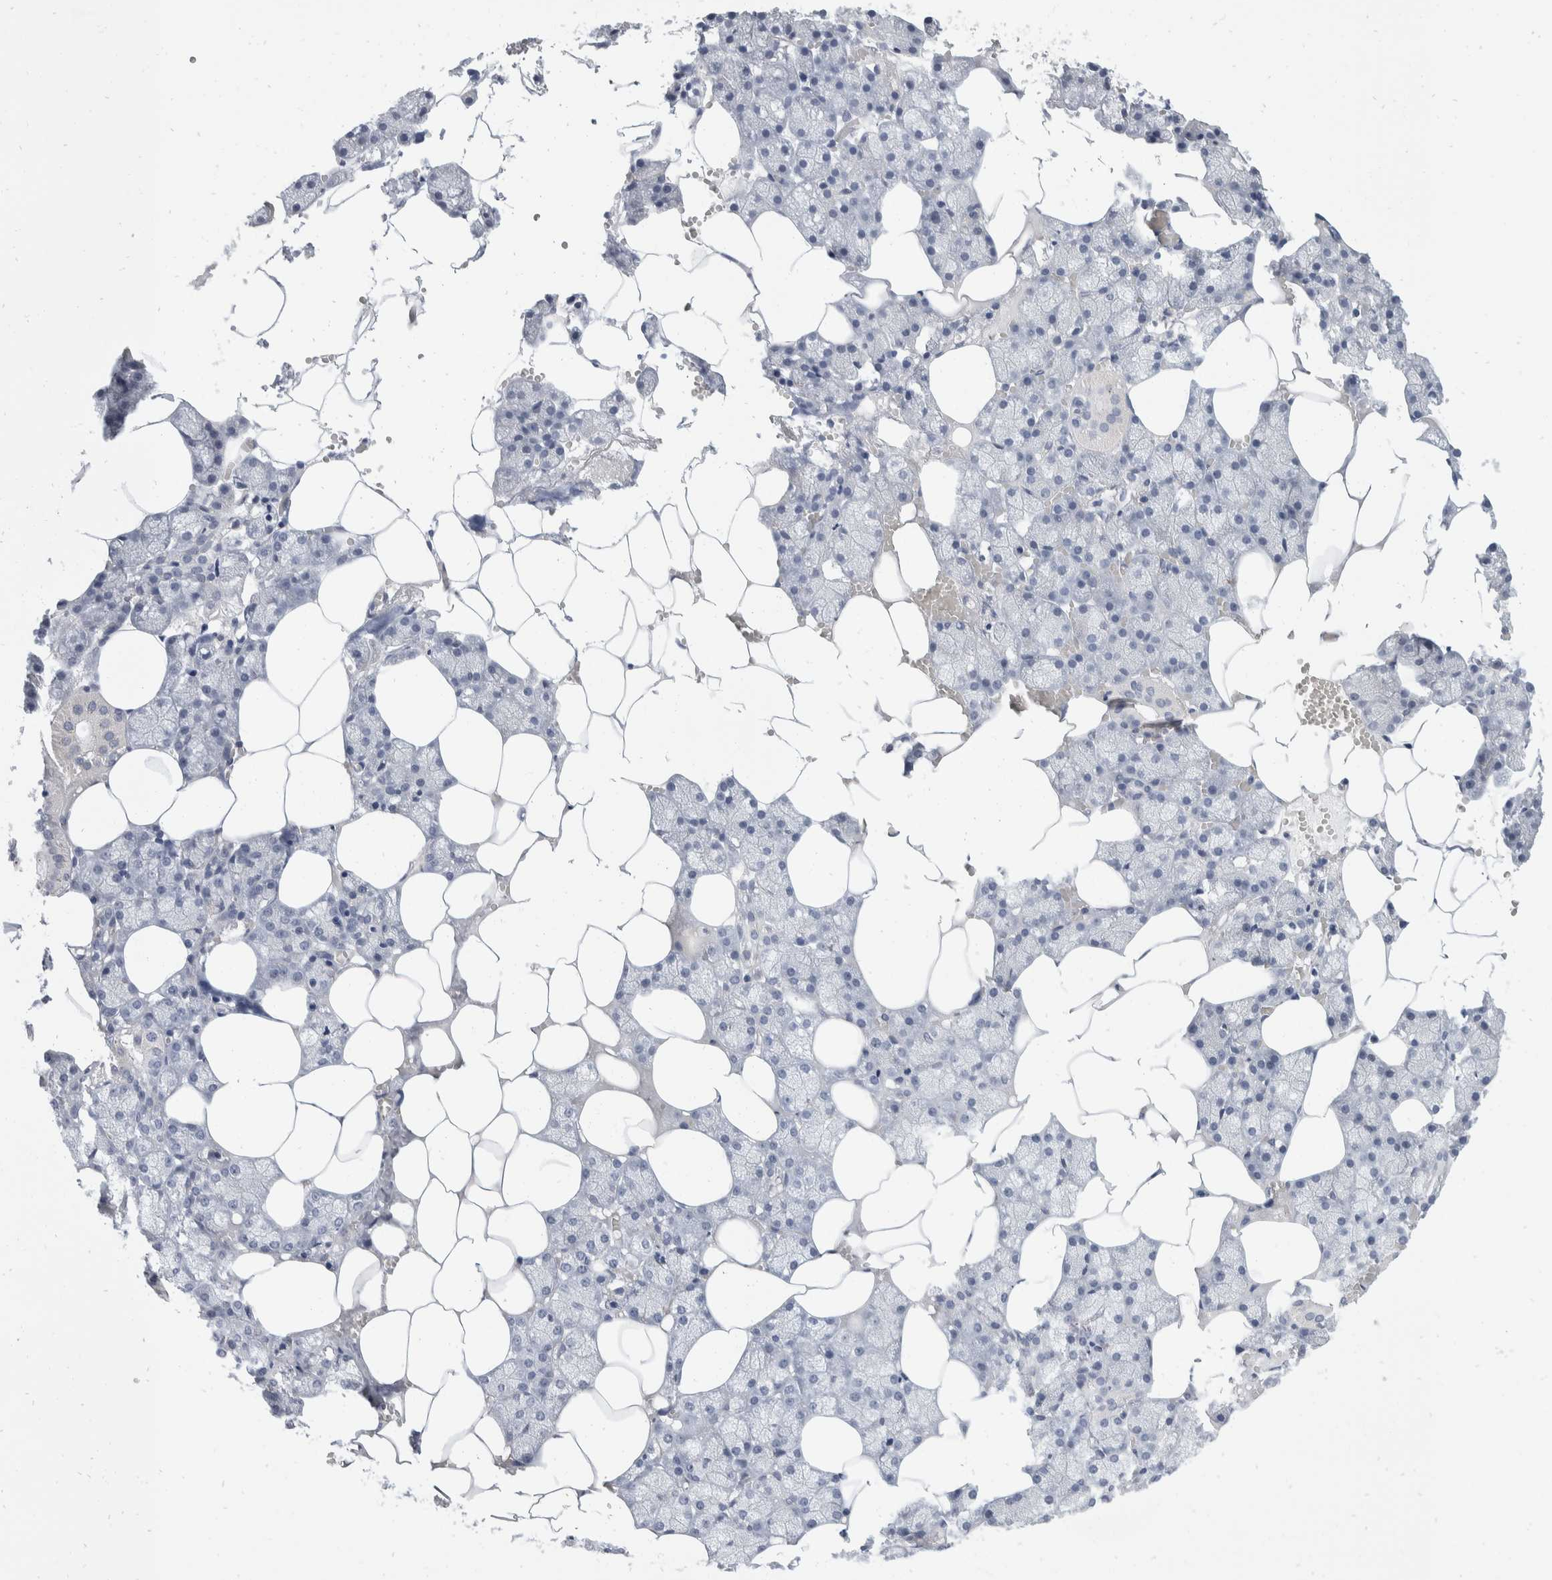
{"staining": {"intensity": "negative", "quantity": "none", "location": "none"}, "tissue": "salivary gland", "cell_type": "Glandular cells", "image_type": "normal", "snomed": [{"axis": "morphology", "description": "Normal tissue, NOS"}, {"axis": "topography", "description": "Salivary gland"}], "caption": "This histopathology image is of benign salivary gland stained with immunohistochemistry (IHC) to label a protein in brown with the nuclei are counter-stained blue. There is no expression in glandular cells. The staining was performed using DAB (3,3'-diaminobenzidine) to visualize the protein expression in brown, while the nuclei were stained in blue with hematoxylin (Magnification: 20x).", "gene": "CATSPERD", "patient": {"sex": "male", "age": 62}}